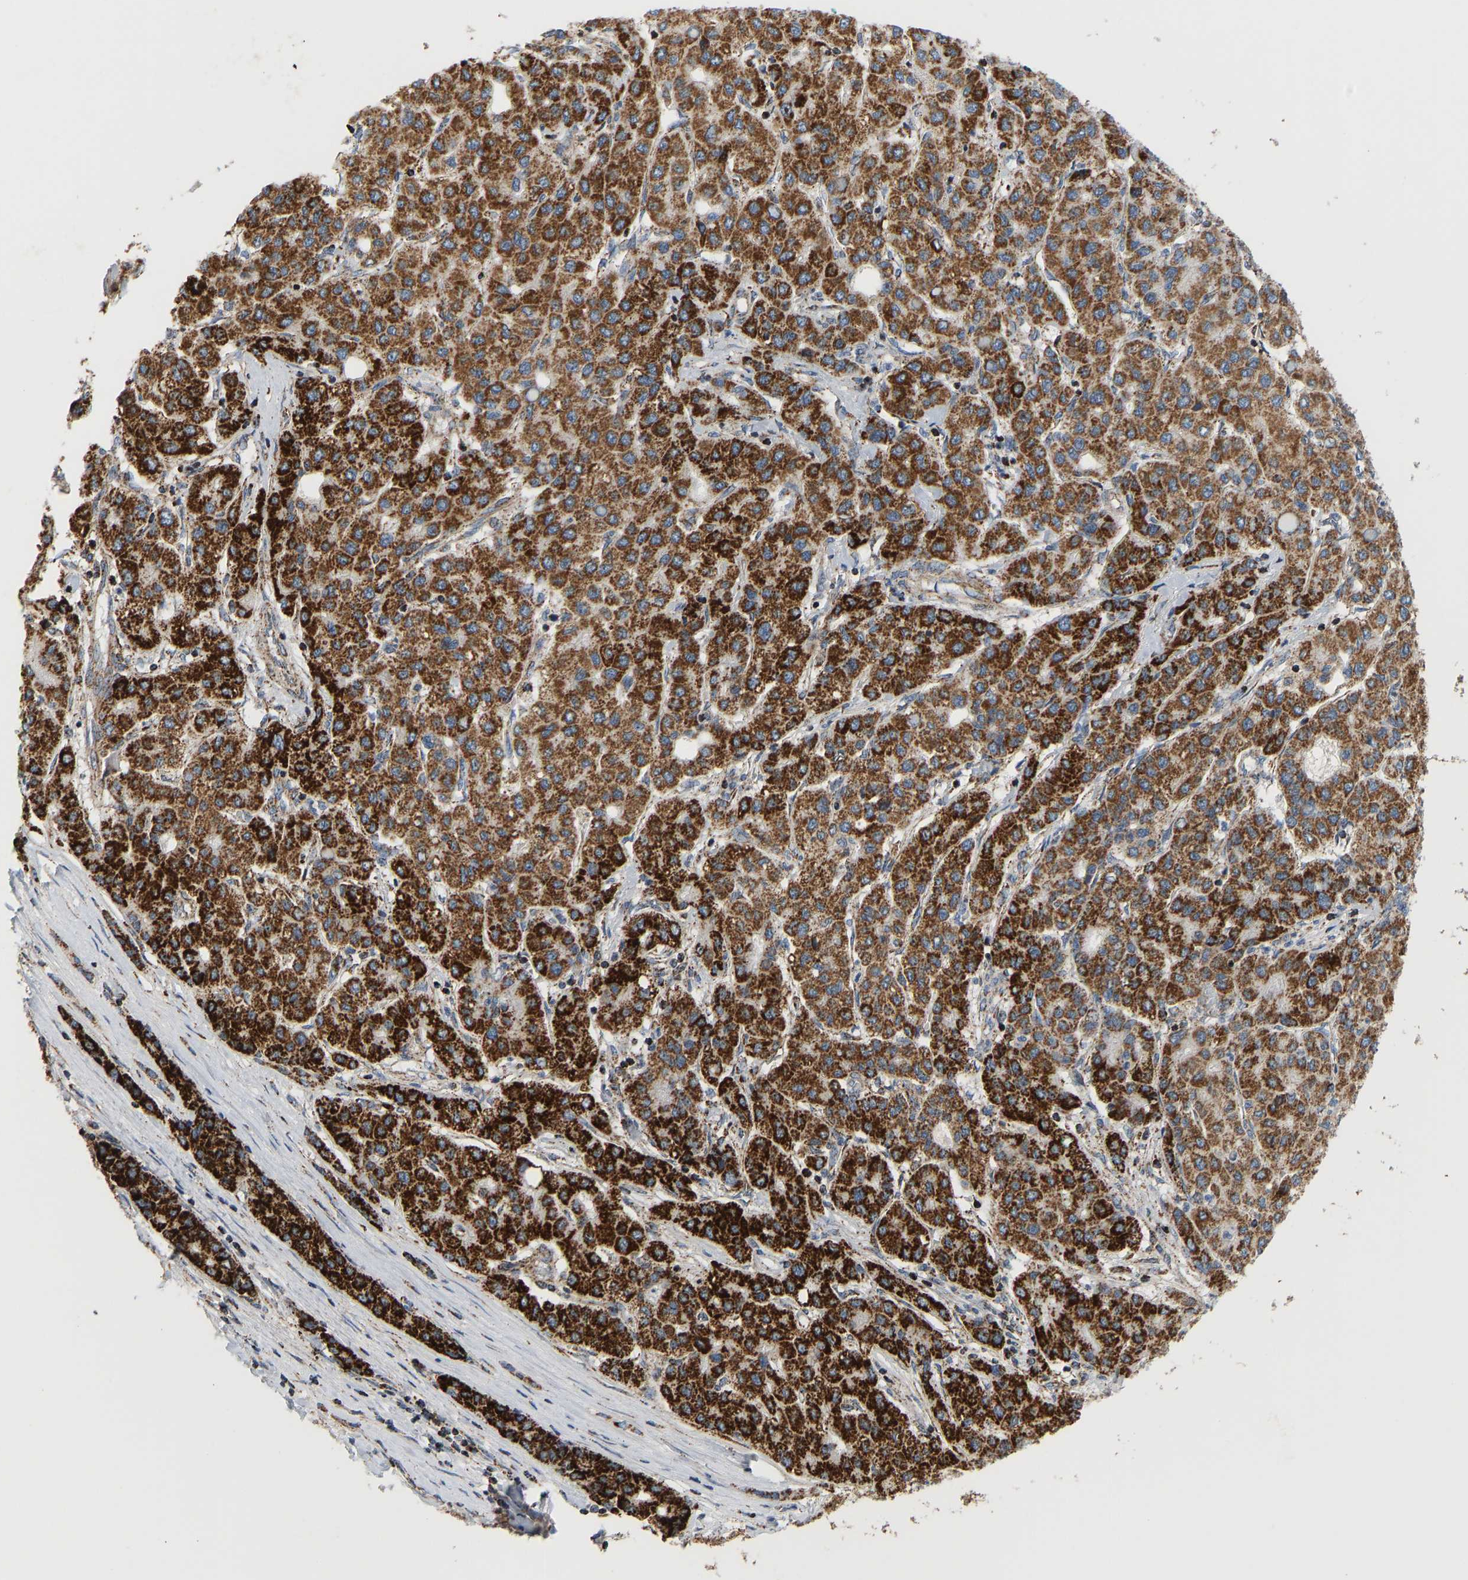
{"staining": {"intensity": "strong", "quantity": ">75%", "location": "cytoplasmic/membranous"}, "tissue": "liver cancer", "cell_type": "Tumor cells", "image_type": "cancer", "snomed": [{"axis": "morphology", "description": "Carcinoma, Hepatocellular, NOS"}, {"axis": "topography", "description": "Liver"}], "caption": "Protein staining of liver hepatocellular carcinoma tissue reveals strong cytoplasmic/membranous expression in about >75% of tumor cells.", "gene": "GPSM2", "patient": {"sex": "male", "age": 65}}